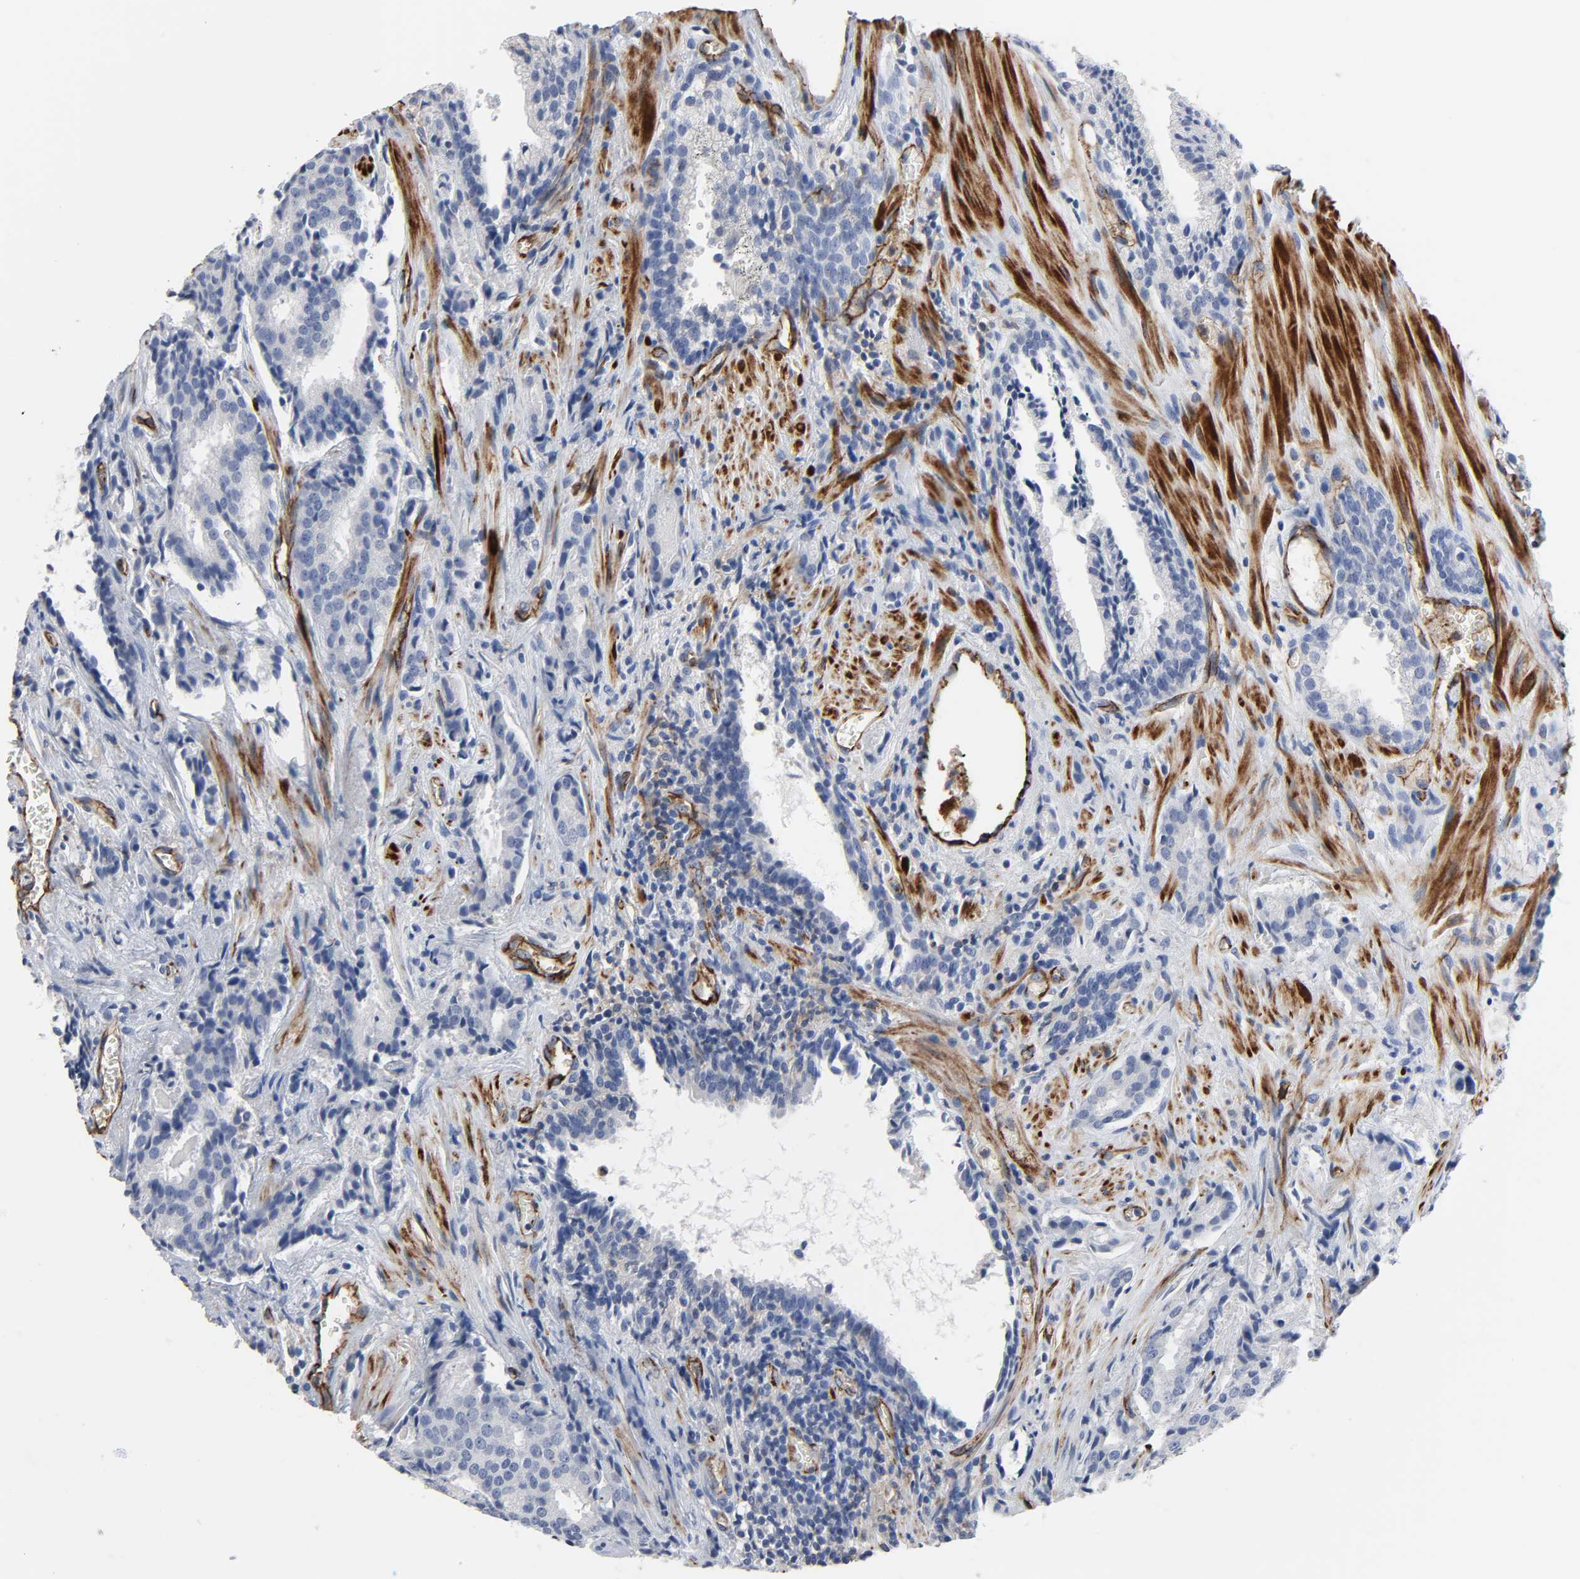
{"staining": {"intensity": "negative", "quantity": "none", "location": "none"}, "tissue": "prostate cancer", "cell_type": "Tumor cells", "image_type": "cancer", "snomed": [{"axis": "morphology", "description": "Adenocarcinoma, High grade"}, {"axis": "topography", "description": "Prostate"}], "caption": "Immunohistochemical staining of human prostate adenocarcinoma (high-grade) reveals no significant positivity in tumor cells. (DAB (3,3'-diaminobenzidine) immunohistochemistry visualized using brightfield microscopy, high magnification).", "gene": "PECAM1", "patient": {"sex": "male", "age": 58}}